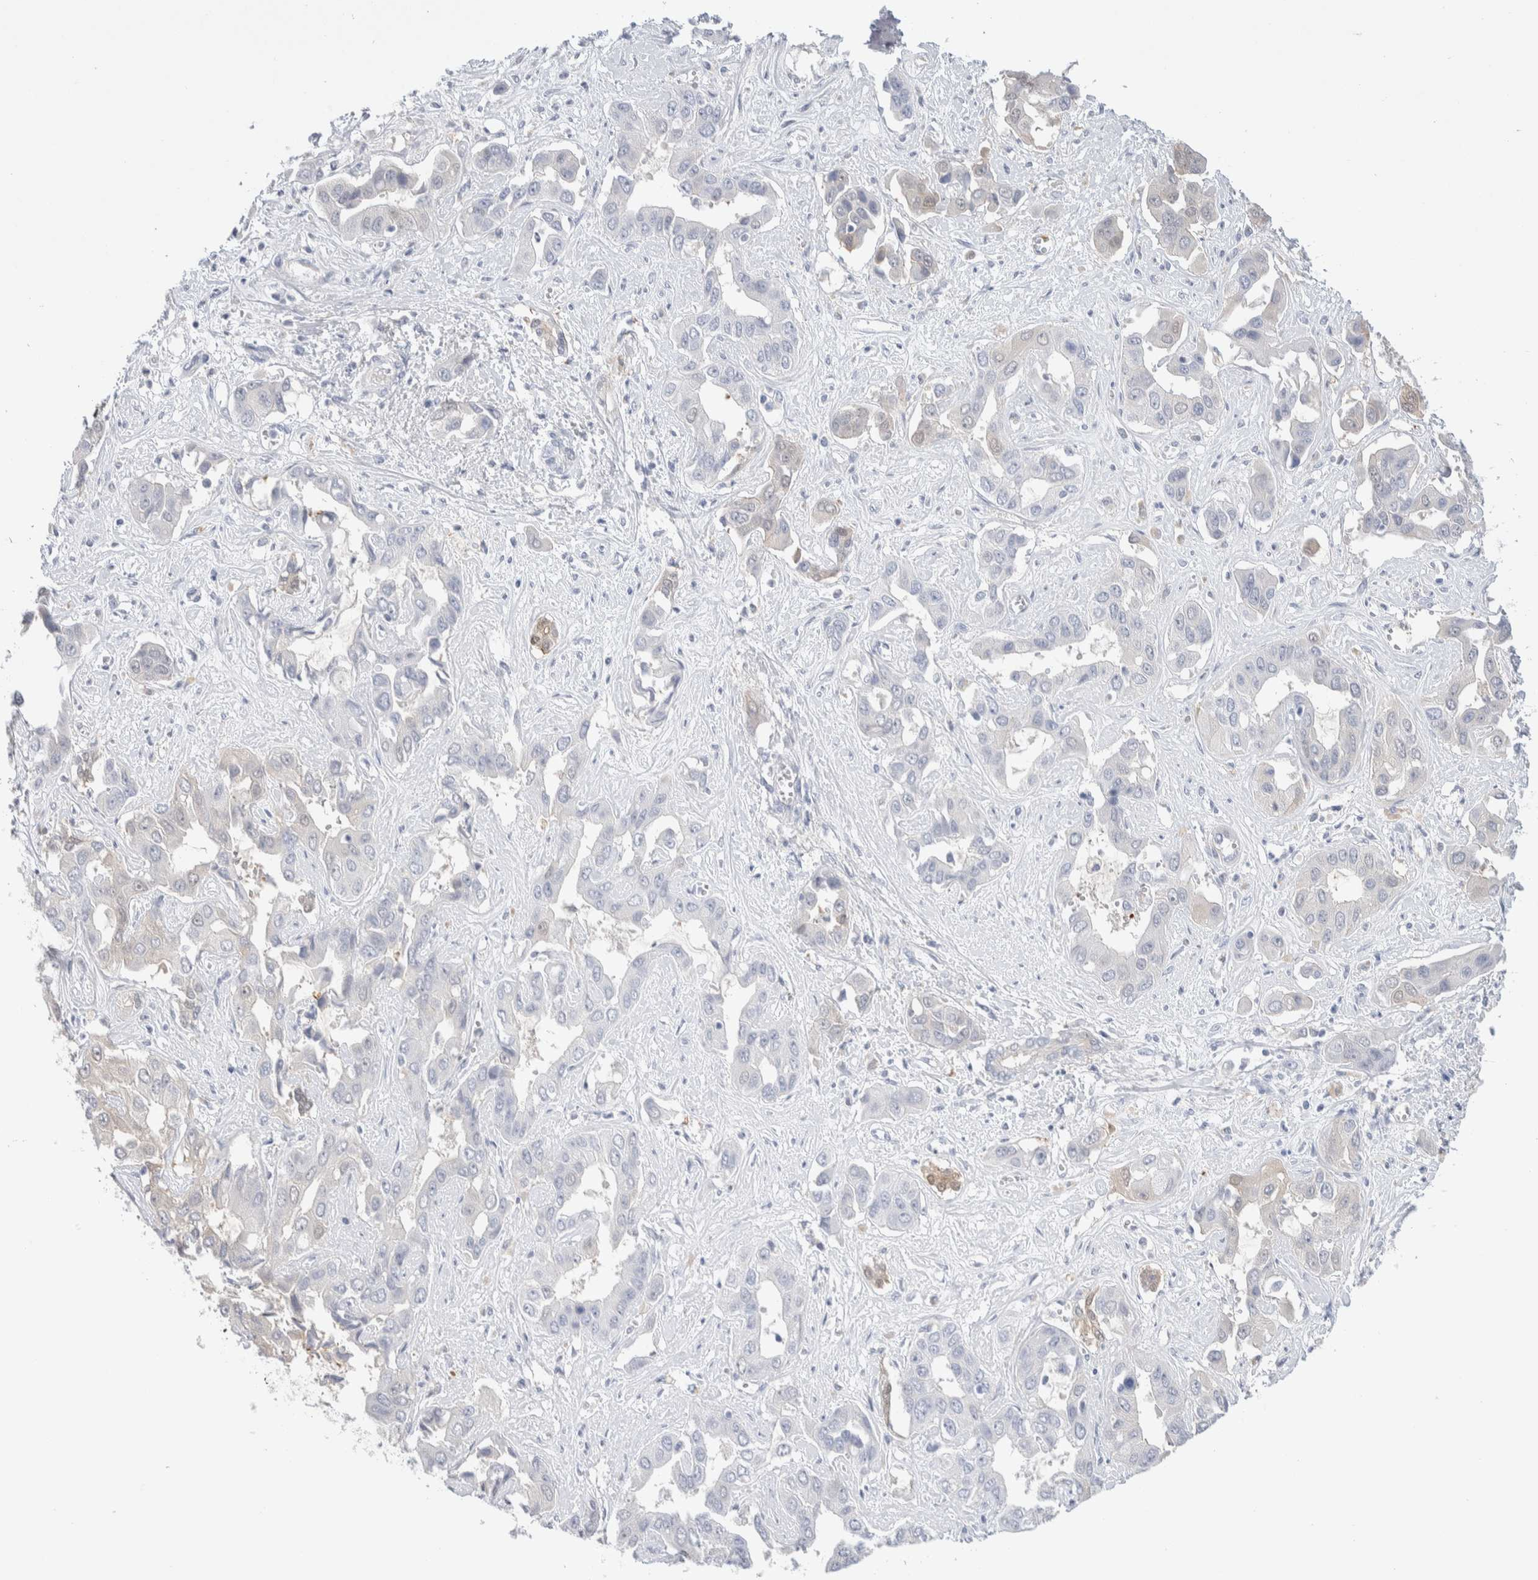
{"staining": {"intensity": "negative", "quantity": "none", "location": "none"}, "tissue": "liver cancer", "cell_type": "Tumor cells", "image_type": "cancer", "snomed": [{"axis": "morphology", "description": "Cholangiocarcinoma"}, {"axis": "topography", "description": "Liver"}], "caption": "Liver cancer was stained to show a protein in brown. There is no significant staining in tumor cells. (Stains: DAB immunohistochemistry (IHC) with hematoxylin counter stain, Microscopy: brightfield microscopy at high magnification).", "gene": "GDA", "patient": {"sex": "female", "age": 52}}